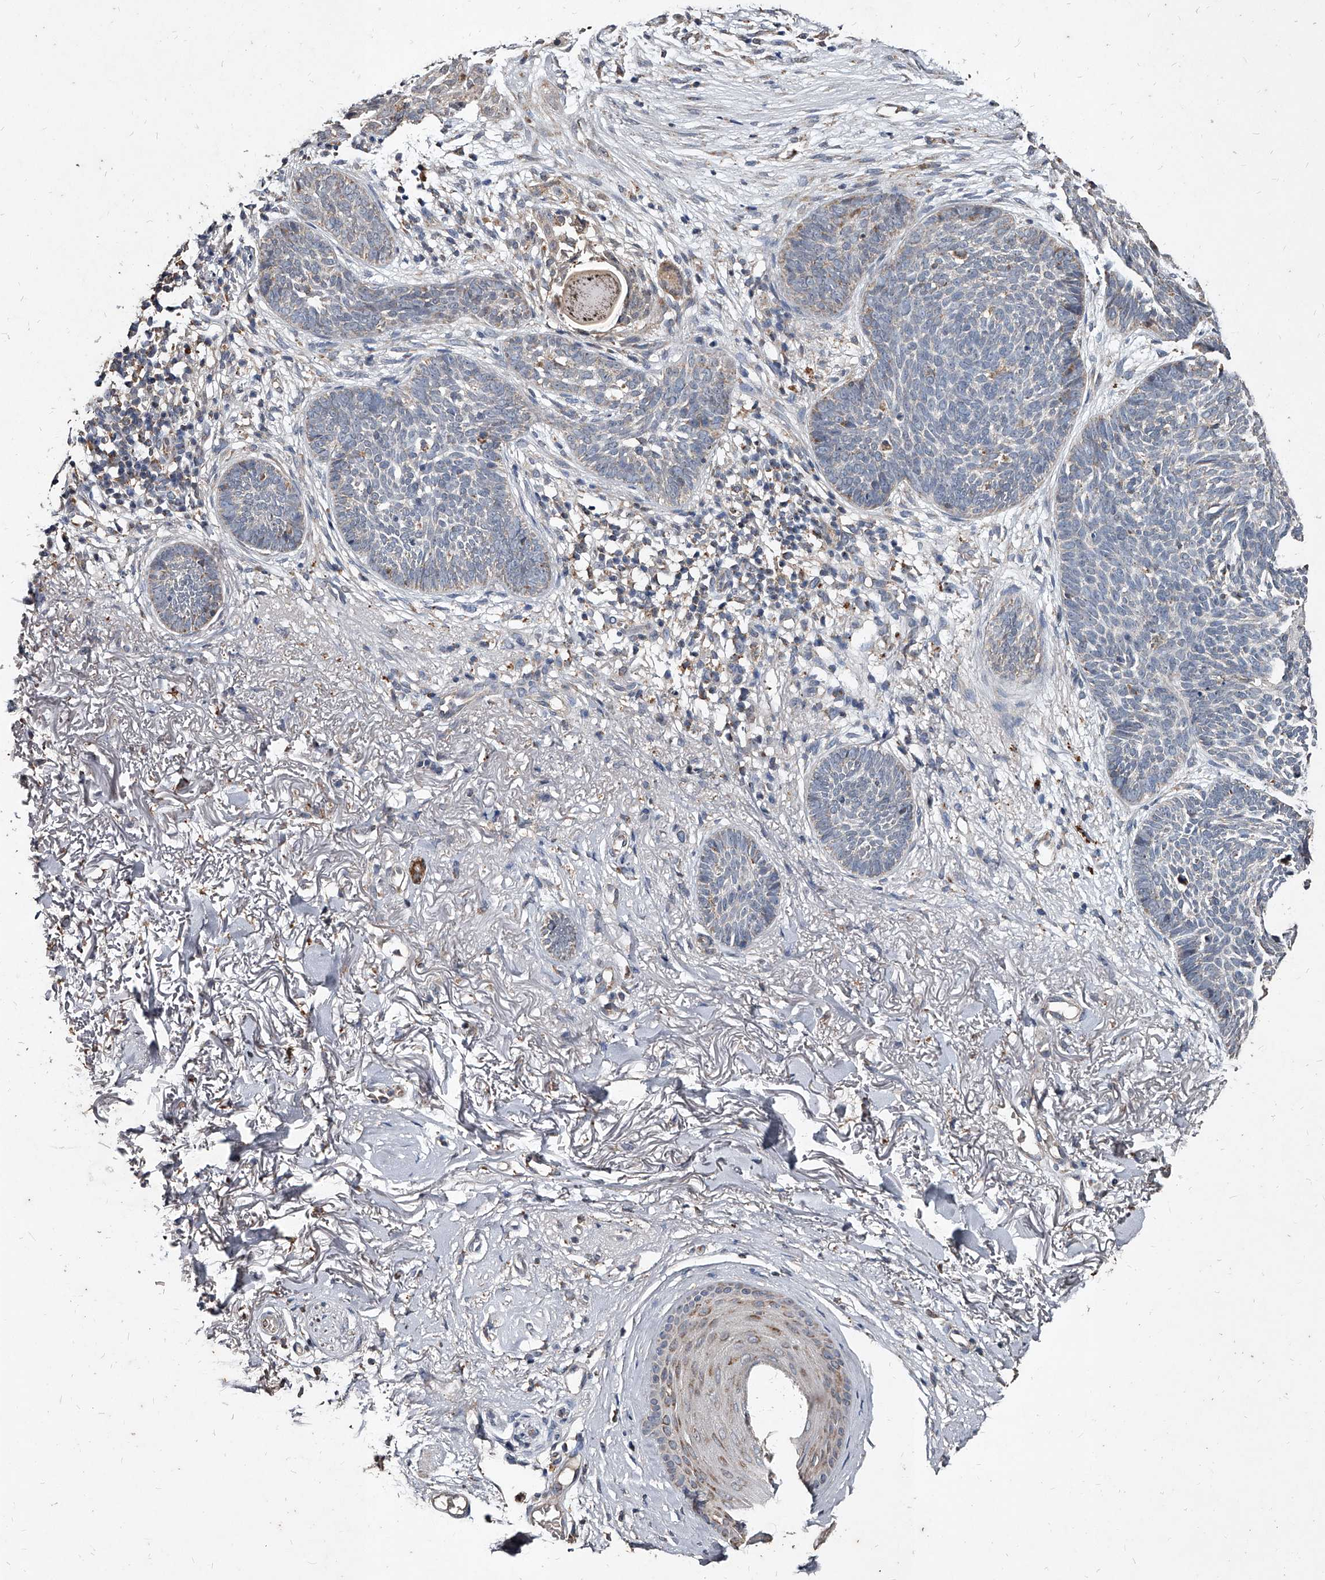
{"staining": {"intensity": "negative", "quantity": "none", "location": "none"}, "tissue": "skin cancer", "cell_type": "Tumor cells", "image_type": "cancer", "snomed": [{"axis": "morphology", "description": "Basal cell carcinoma"}, {"axis": "topography", "description": "Skin"}], "caption": "There is no significant positivity in tumor cells of skin cancer.", "gene": "GPR183", "patient": {"sex": "female", "age": 70}}